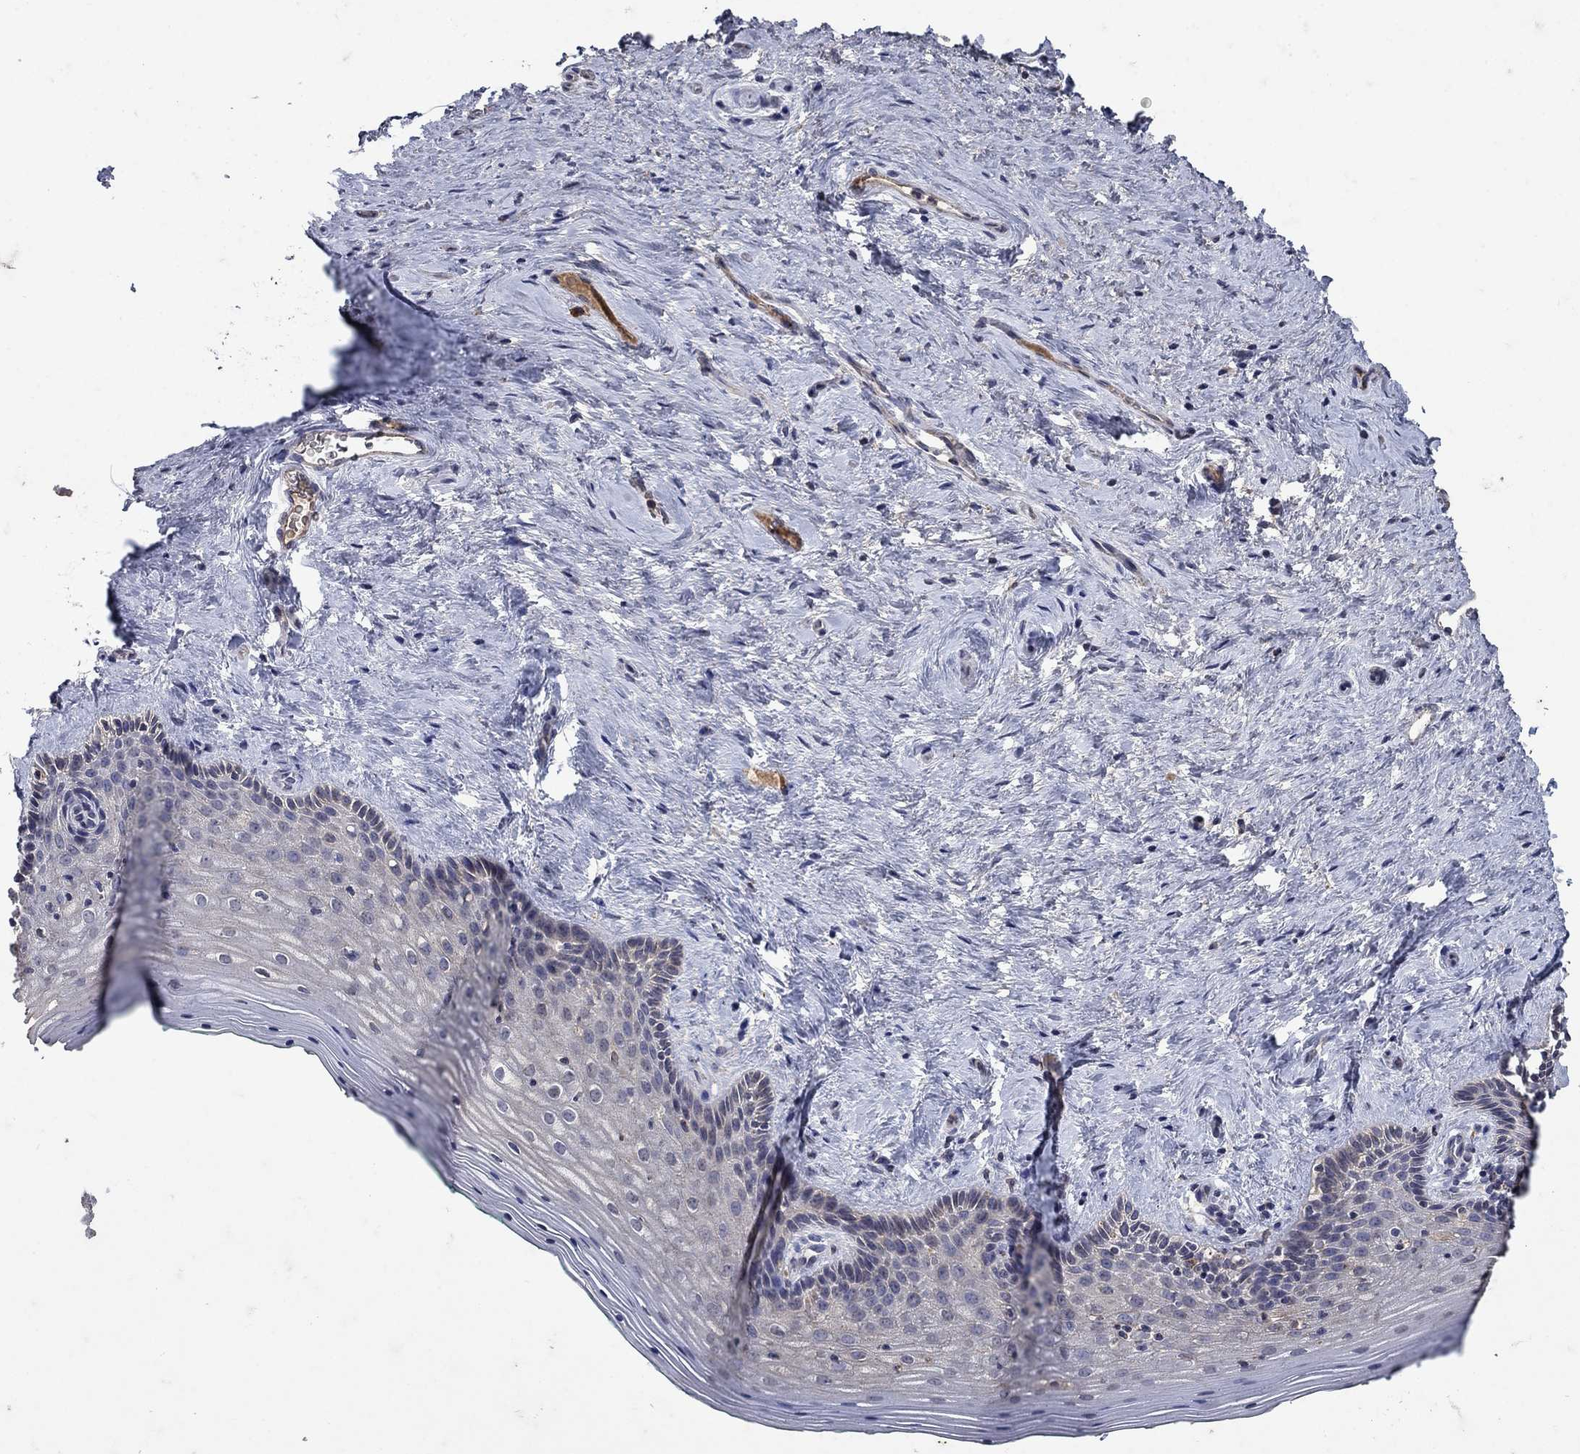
{"staining": {"intensity": "negative", "quantity": "none", "location": "none"}, "tissue": "vagina", "cell_type": "Squamous epithelial cells", "image_type": "normal", "snomed": [{"axis": "morphology", "description": "Normal tissue, NOS"}, {"axis": "topography", "description": "Vagina"}], "caption": "High power microscopy image of an immunohistochemistry micrograph of benign vagina, revealing no significant expression in squamous epithelial cells.", "gene": "NPC2", "patient": {"sex": "female", "age": 45}}